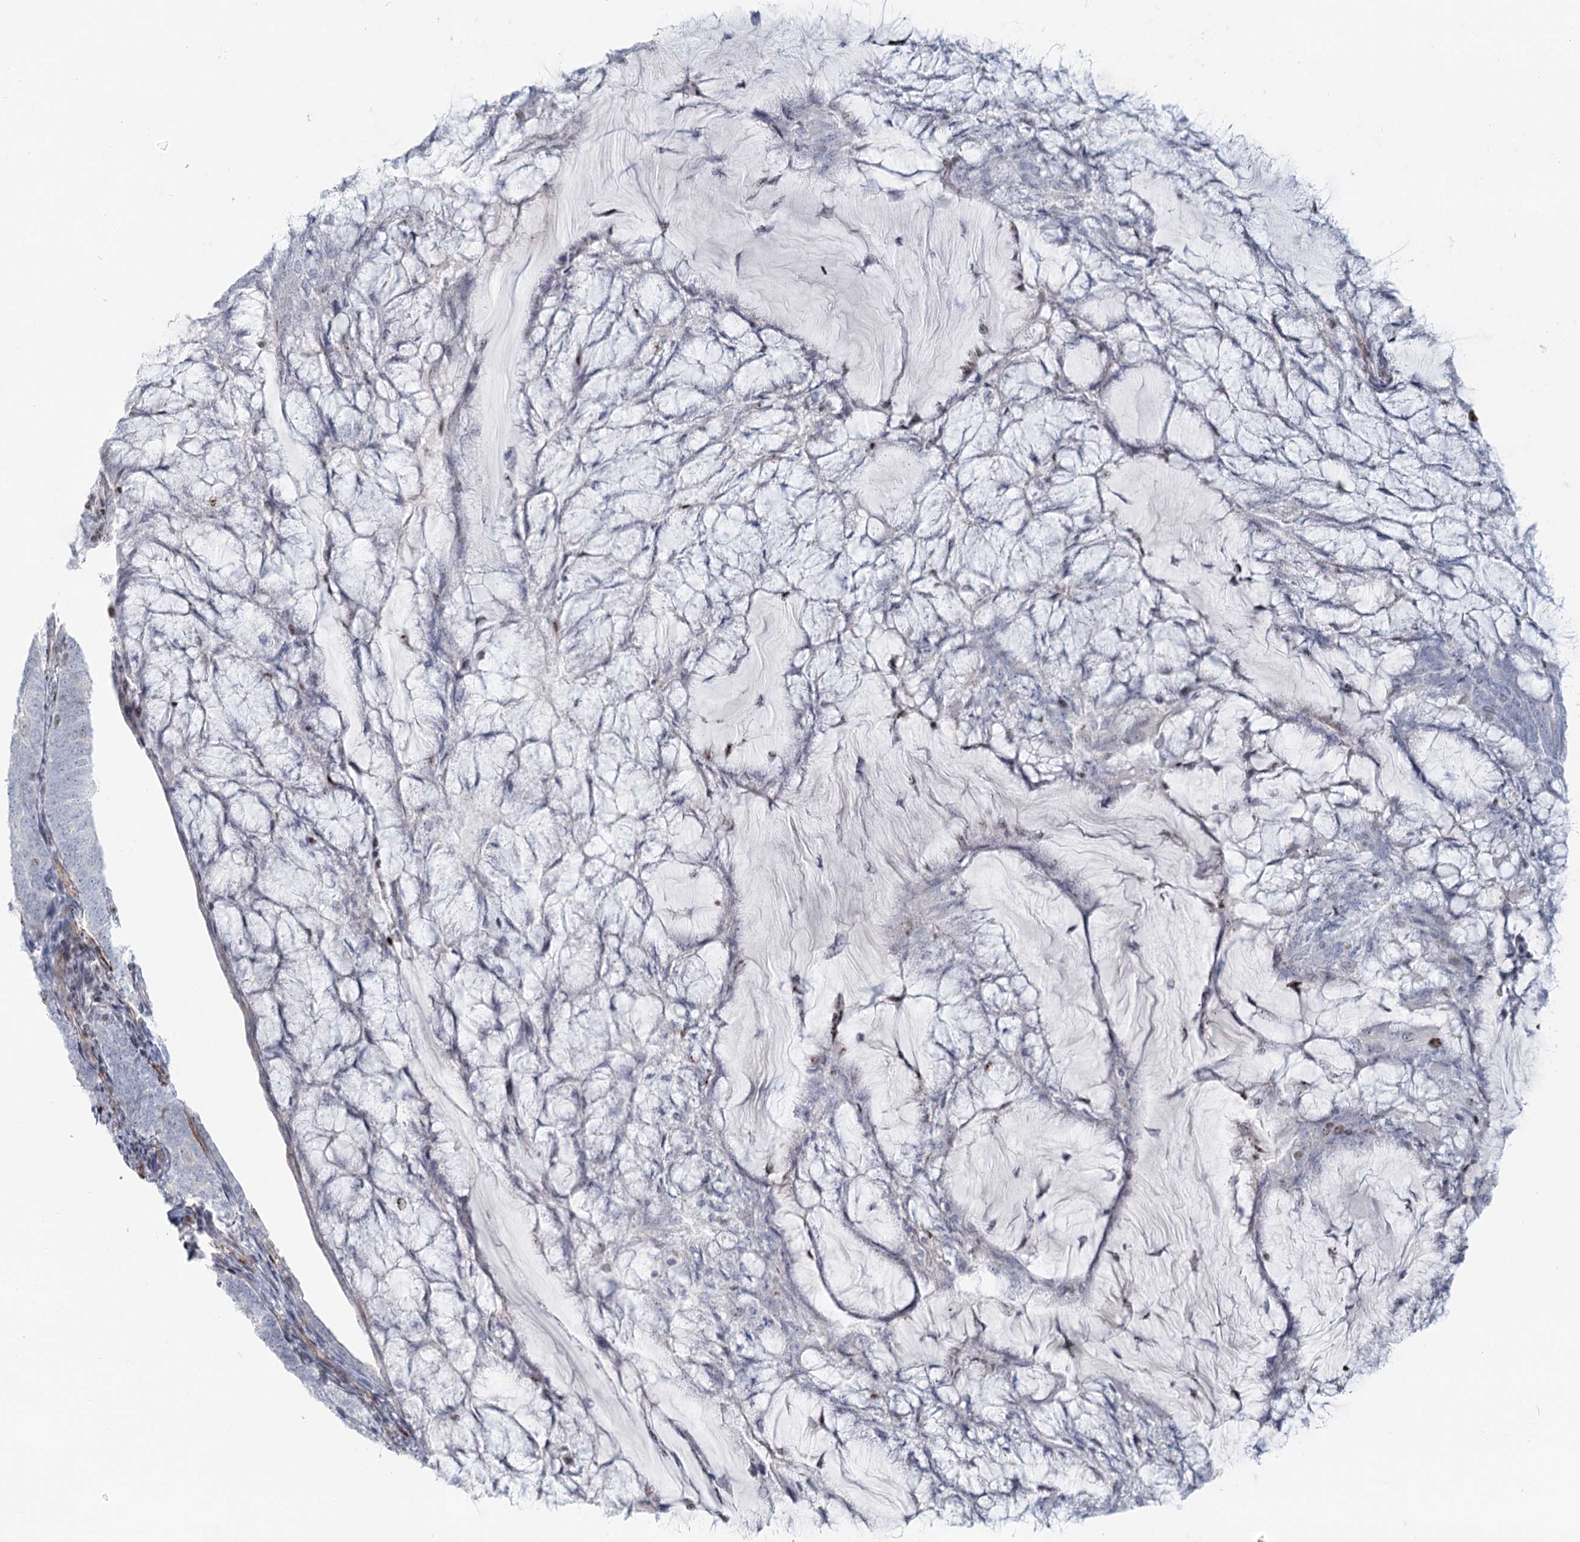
{"staining": {"intensity": "weak", "quantity": "<25%", "location": "nuclear"}, "tissue": "endometrial cancer", "cell_type": "Tumor cells", "image_type": "cancer", "snomed": [{"axis": "morphology", "description": "Adenocarcinoma, NOS"}, {"axis": "topography", "description": "Endometrium"}], "caption": "An immunohistochemistry histopathology image of endometrial cancer (adenocarcinoma) is shown. There is no staining in tumor cells of endometrial cancer (adenocarcinoma). The staining was performed using DAB to visualize the protein expression in brown, while the nuclei were stained in blue with hematoxylin (Magnification: 20x).", "gene": "ZFYVE28", "patient": {"sex": "female", "age": 81}}